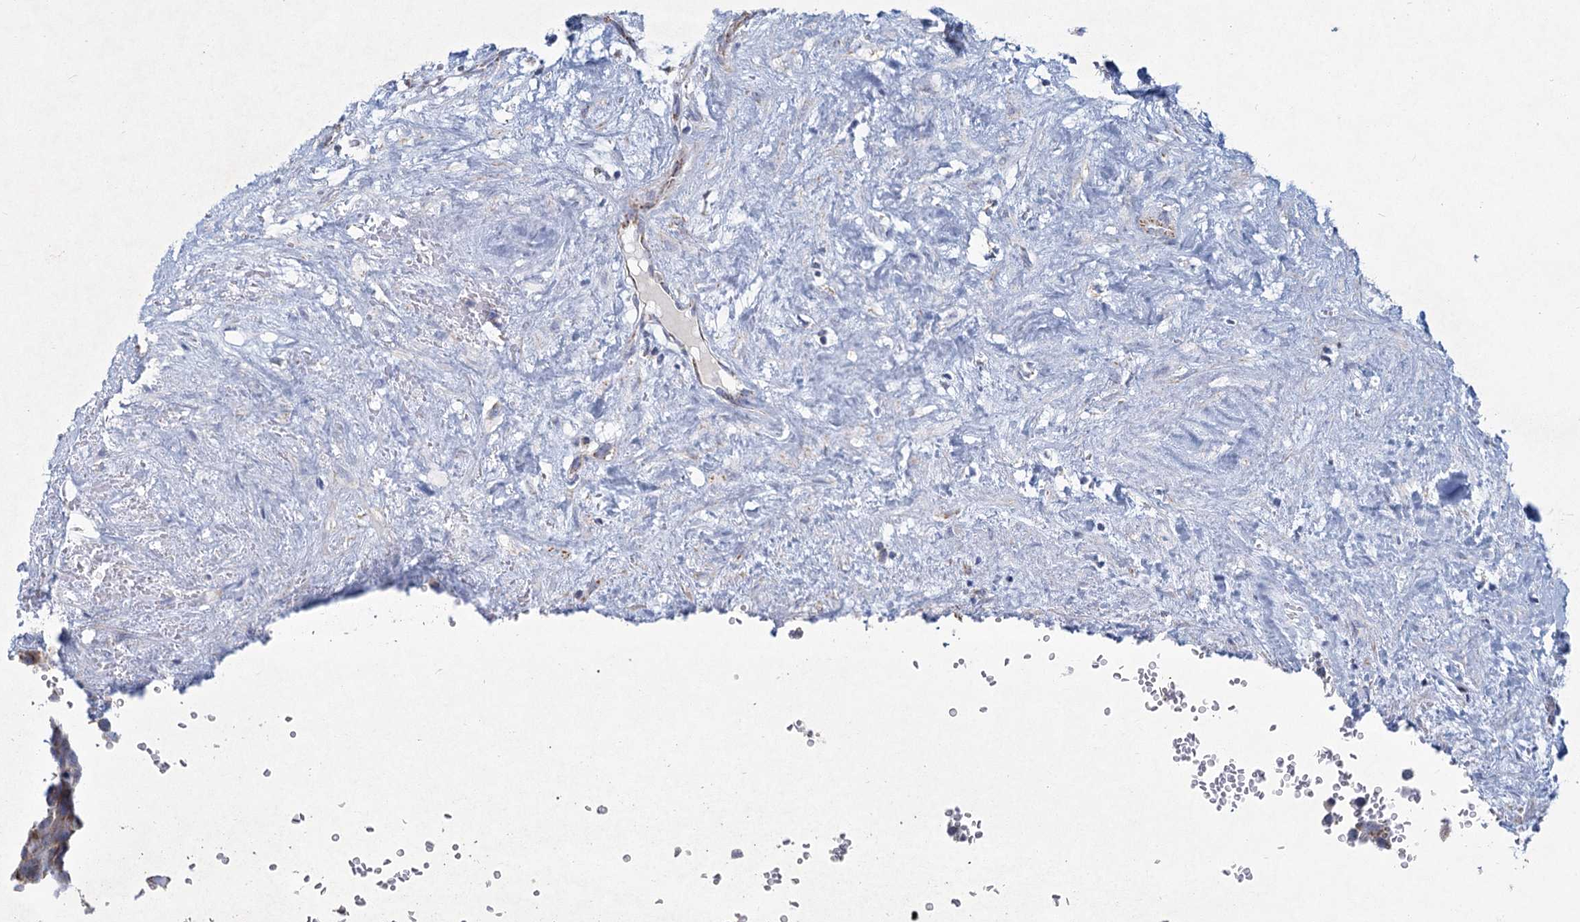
{"staining": {"intensity": "moderate", "quantity": "<25%", "location": "cytoplasmic/membranous"}, "tissue": "testis cancer", "cell_type": "Tumor cells", "image_type": "cancer", "snomed": [{"axis": "morphology", "description": "Seminoma, NOS"}, {"axis": "topography", "description": "Testis"}], "caption": "This histopathology image demonstrates testis cancer stained with immunohistochemistry to label a protein in brown. The cytoplasmic/membranous of tumor cells show moderate positivity for the protein. Nuclei are counter-stained blue.", "gene": "NDUFC2", "patient": {"sex": "male", "age": 71}}